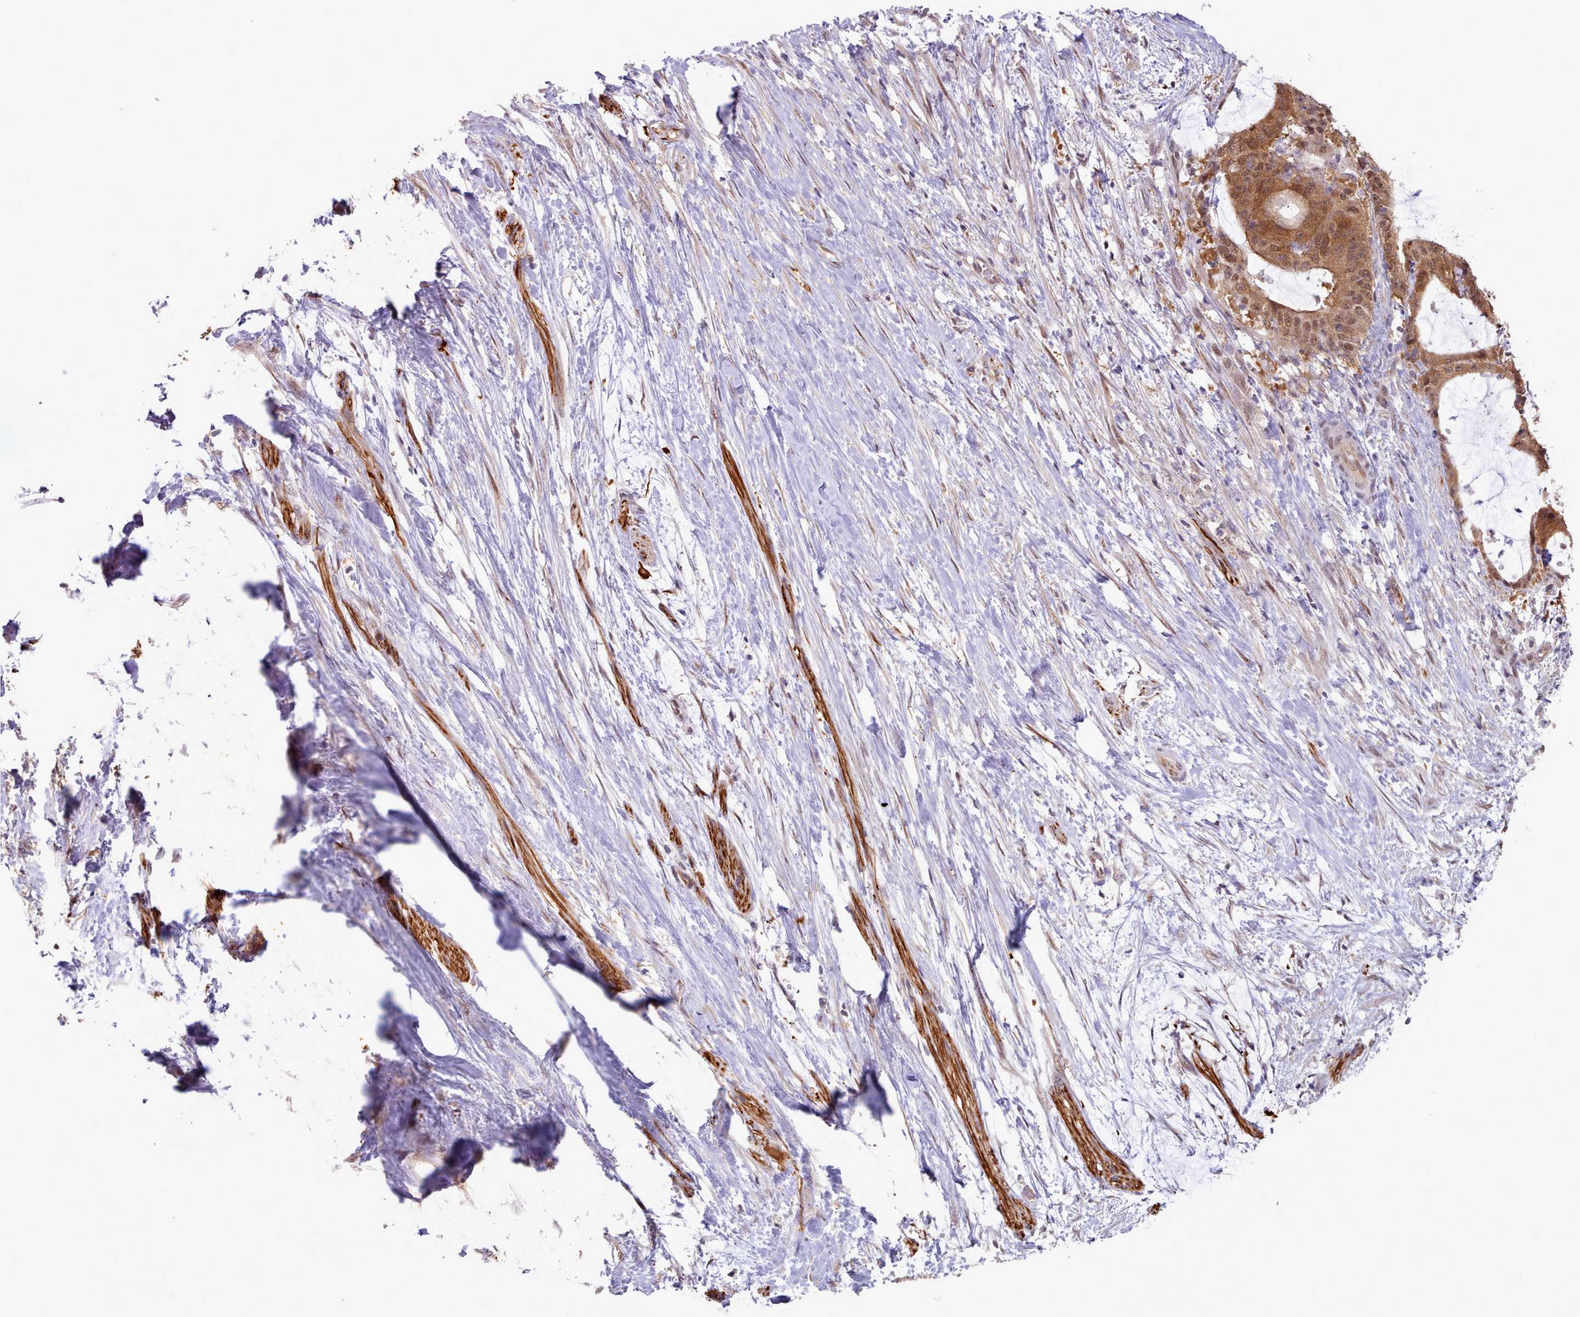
{"staining": {"intensity": "moderate", "quantity": ">75%", "location": "cytoplasmic/membranous,nuclear"}, "tissue": "liver cancer", "cell_type": "Tumor cells", "image_type": "cancer", "snomed": [{"axis": "morphology", "description": "Normal tissue, NOS"}, {"axis": "morphology", "description": "Cholangiocarcinoma"}, {"axis": "topography", "description": "Liver"}, {"axis": "topography", "description": "Peripheral nerve tissue"}], "caption": "Brown immunohistochemical staining in human cholangiocarcinoma (liver) displays moderate cytoplasmic/membranous and nuclear positivity in approximately >75% of tumor cells.", "gene": "CES3", "patient": {"sex": "female", "age": 73}}